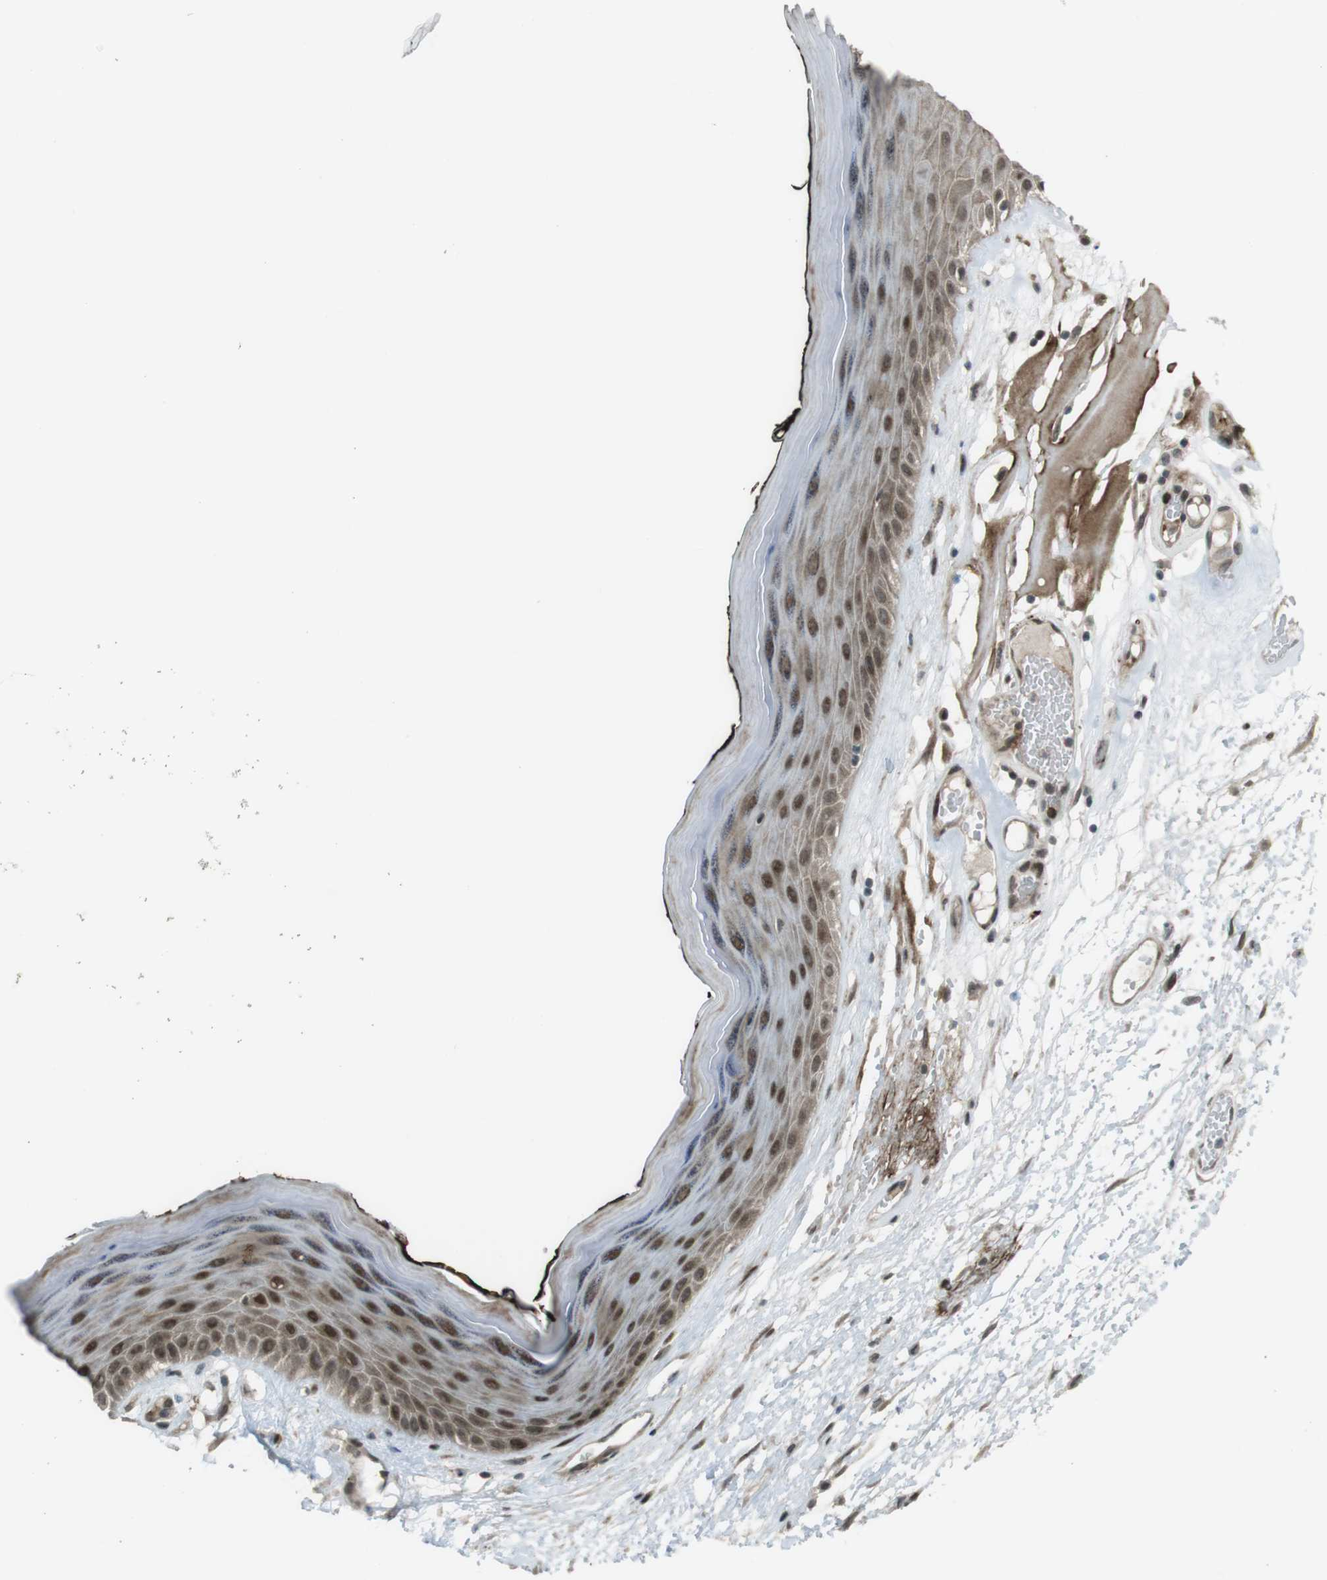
{"staining": {"intensity": "strong", "quantity": ">75%", "location": "cytoplasmic/membranous,nuclear"}, "tissue": "skin", "cell_type": "Epidermal cells", "image_type": "normal", "snomed": [{"axis": "morphology", "description": "Normal tissue, NOS"}, {"axis": "morphology", "description": "Inflammation, NOS"}, {"axis": "topography", "description": "Vulva"}], "caption": "This is a histology image of immunohistochemistry (IHC) staining of benign skin, which shows strong expression in the cytoplasmic/membranous,nuclear of epidermal cells.", "gene": "SLITRK5", "patient": {"sex": "female", "age": 84}}